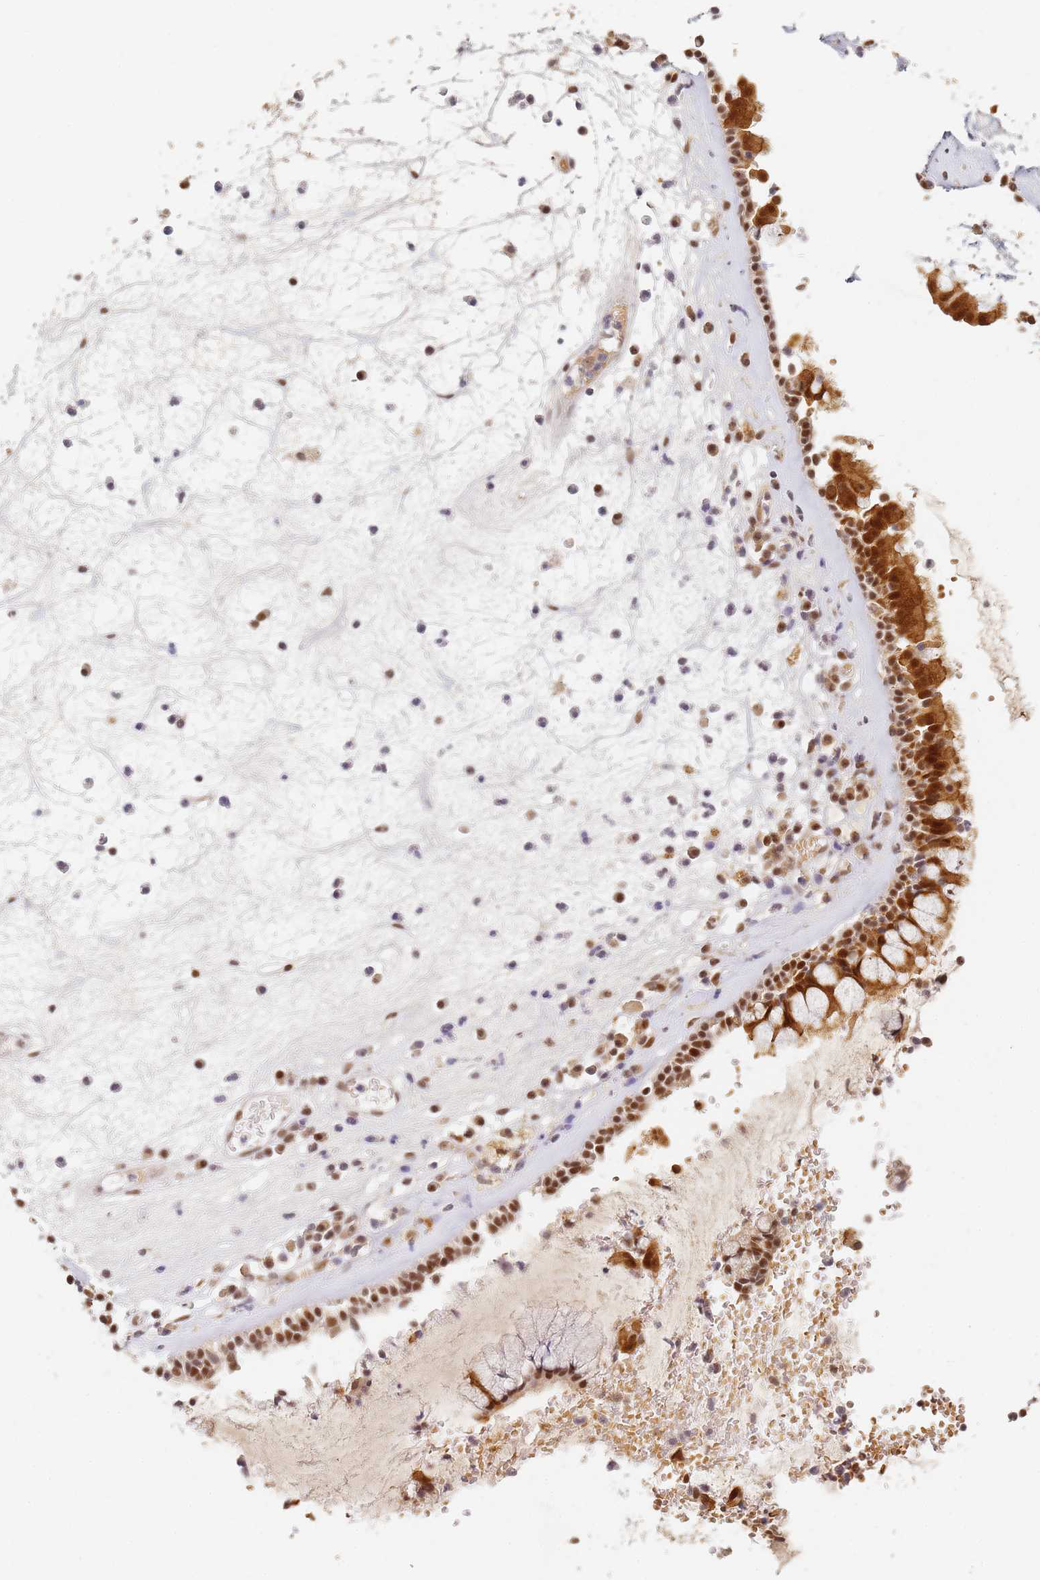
{"staining": {"intensity": "strong", "quantity": ">75%", "location": "cytoplasmic/membranous,nuclear"}, "tissue": "nasopharynx", "cell_type": "Respiratory epithelial cells", "image_type": "normal", "snomed": [{"axis": "morphology", "description": "Normal tissue, NOS"}, {"axis": "morphology", "description": "Inflammation, NOS"}, {"axis": "topography", "description": "Nasopharynx"}], "caption": "Immunohistochemistry (IHC) (DAB (3,3'-diaminobenzidine)) staining of normal nasopharynx shows strong cytoplasmic/membranous,nuclear protein staining in about >75% of respiratory epithelial cells.", "gene": "HMCES", "patient": {"sex": "male", "age": 70}}